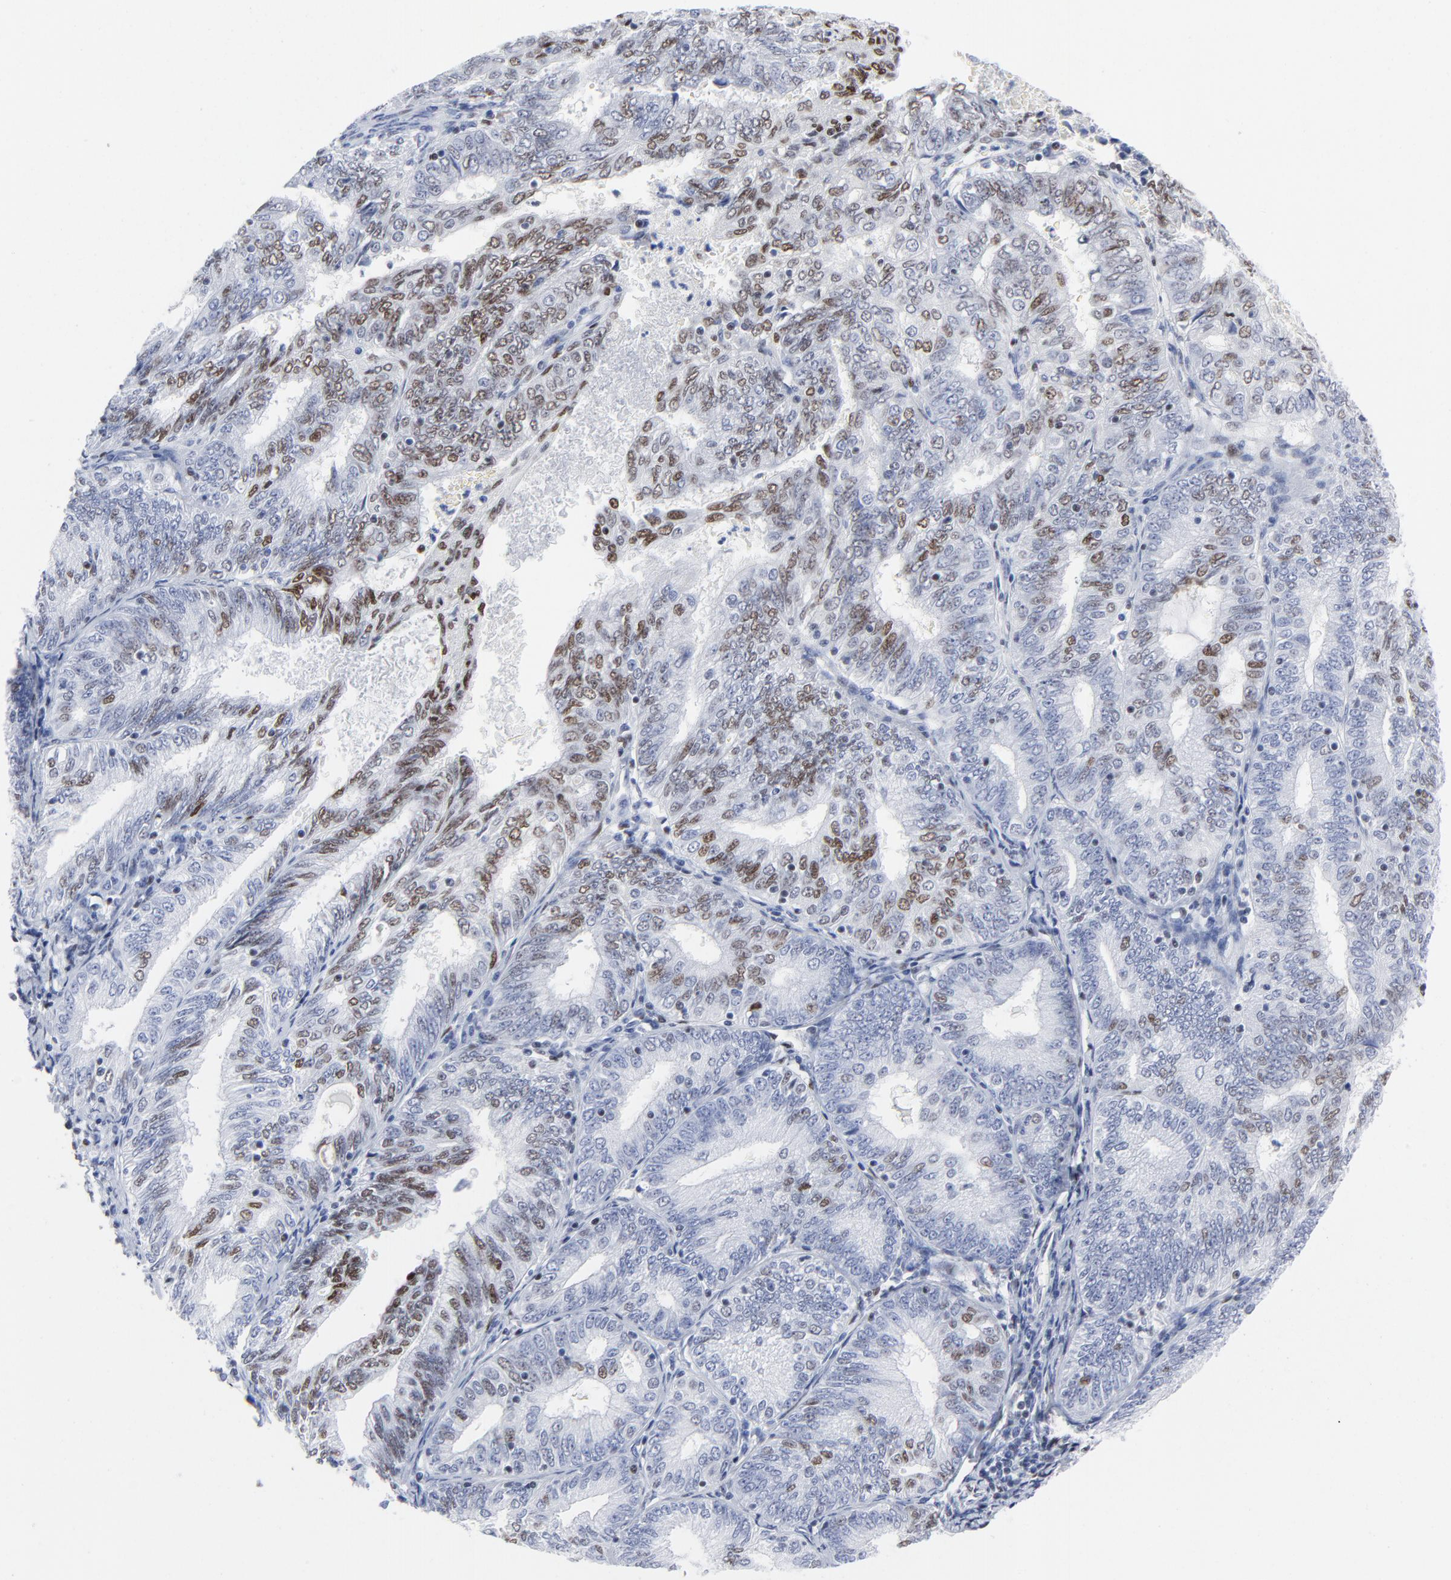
{"staining": {"intensity": "moderate", "quantity": "25%-75%", "location": "nuclear"}, "tissue": "endometrial cancer", "cell_type": "Tumor cells", "image_type": "cancer", "snomed": [{"axis": "morphology", "description": "Adenocarcinoma, NOS"}, {"axis": "topography", "description": "Endometrium"}], "caption": "A brown stain labels moderate nuclear staining of a protein in endometrial adenocarcinoma tumor cells.", "gene": "JUN", "patient": {"sex": "female", "age": 69}}